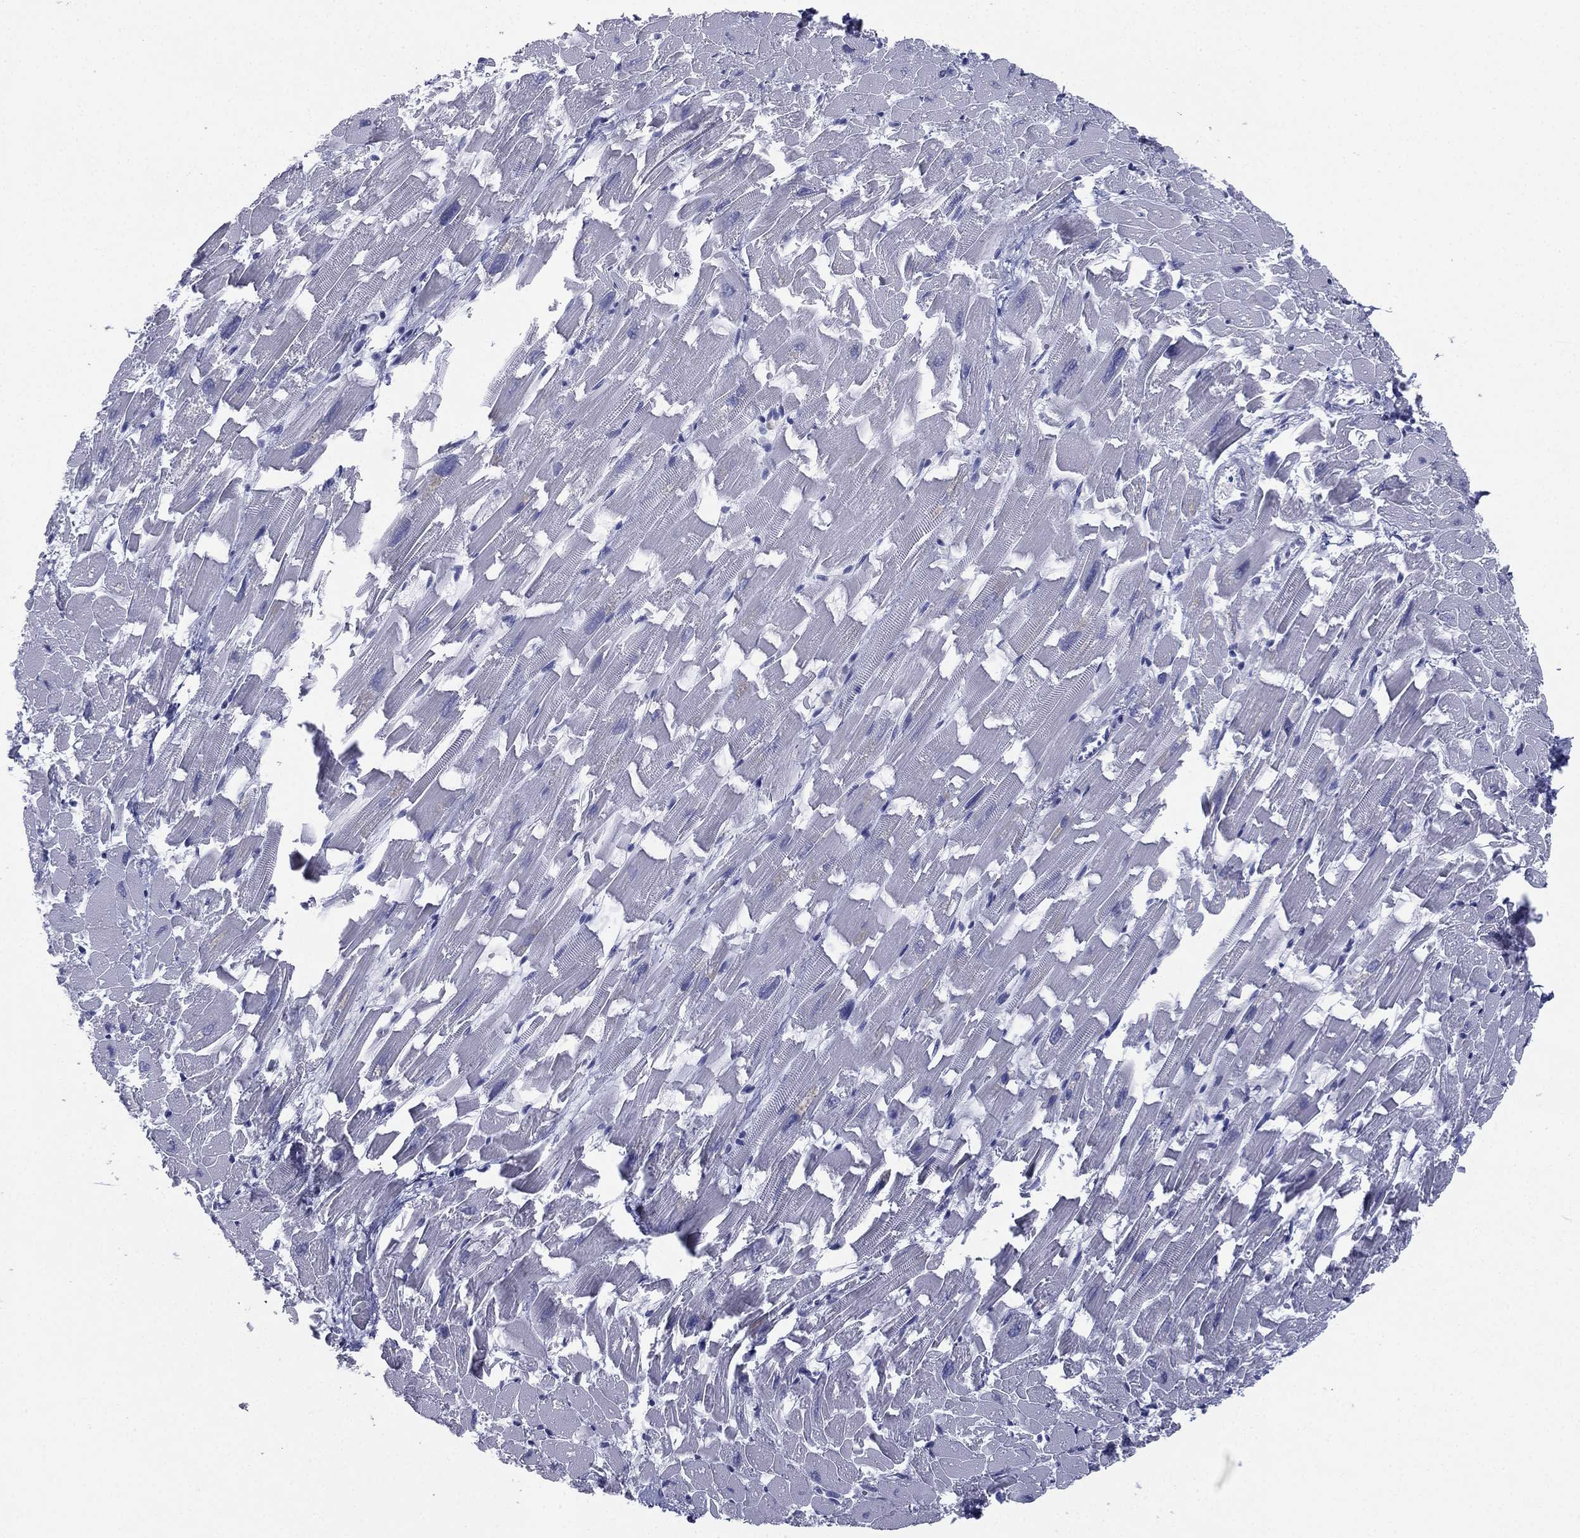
{"staining": {"intensity": "negative", "quantity": "none", "location": "none"}, "tissue": "heart muscle", "cell_type": "Cardiomyocytes", "image_type": "normal", "snomed": [{"axis": "morphology", "description": "Normal tissue, NOS"}, {"axis": "topography", "description": "Heart"}], "caption": "The histopathology image reveals no significant positivity in cardiomyocytes of heart muscle. Brightfield microscopy of immunohistochemistry stained with DAB (3,3'-diaminobenzidine) (brown) and hematoxylin (blue), captured at high magnification.", "gene": "FCER2", "patient": {"sex": "female", "age": 64}}